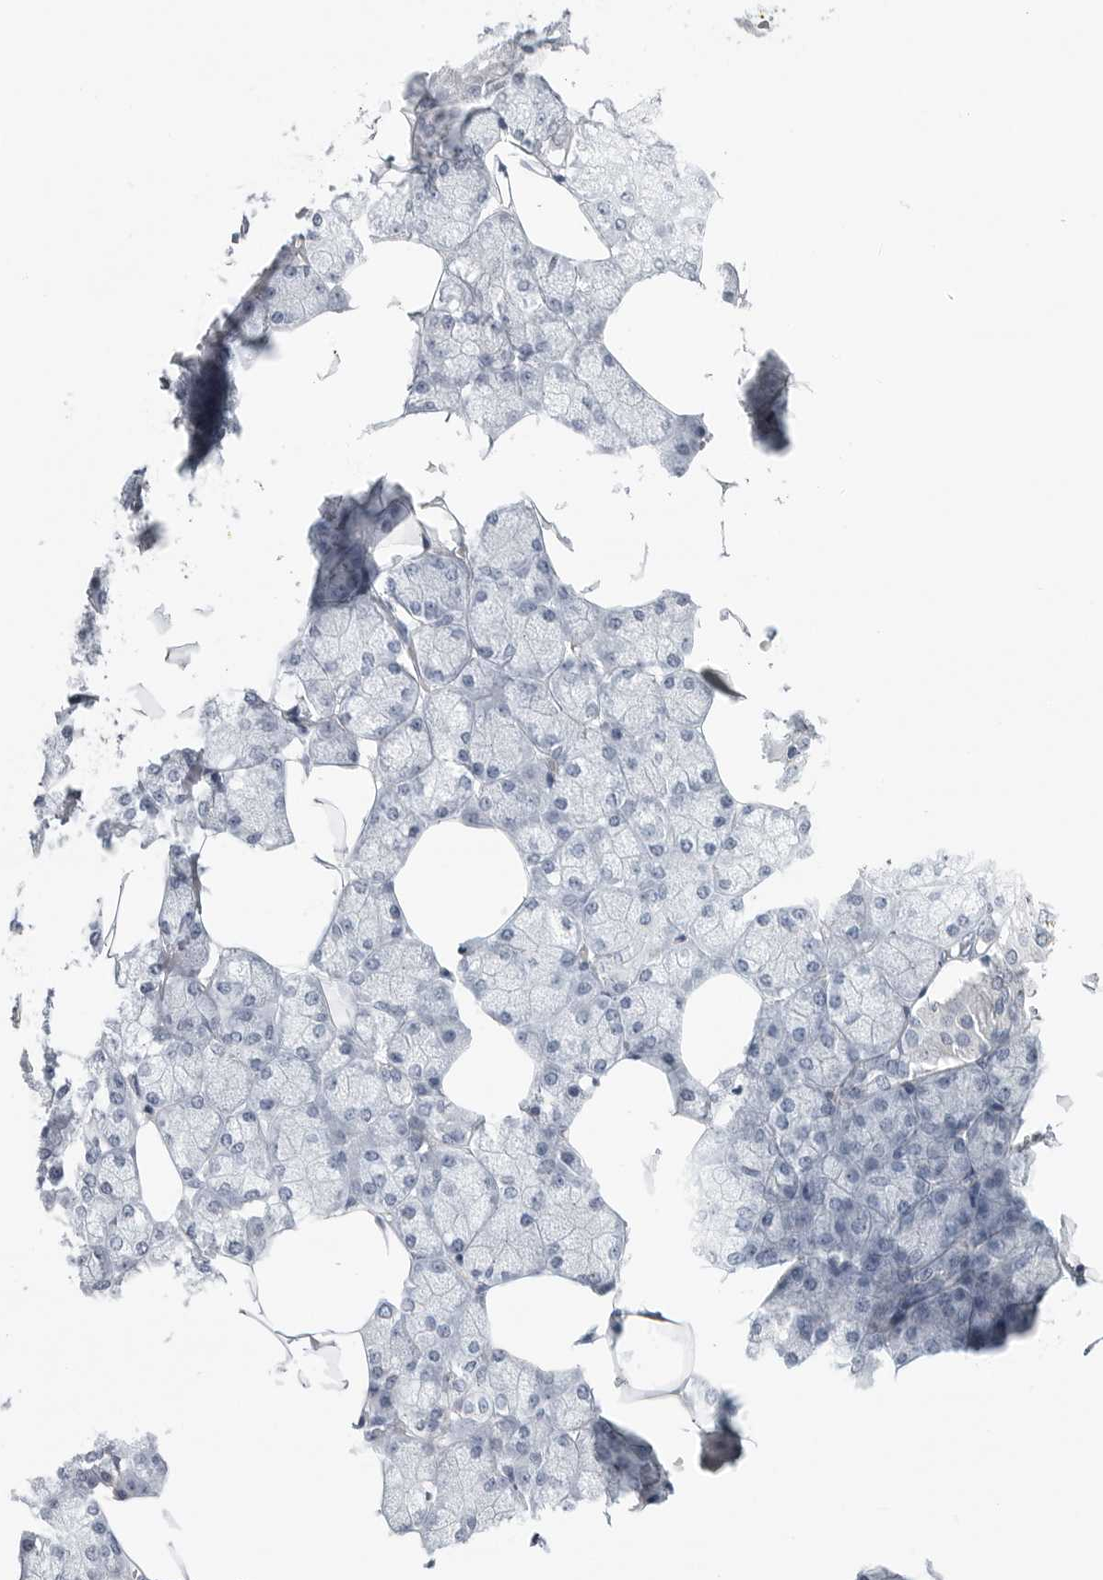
{"staining": {"intensity": "negative", "quantity": "none", "location": "none"}, "tissue": "salivary gland", "cell_type": "Glandular cells", "image_type": "normal", "snomed": [{"axis": "morphology", "description": "Normal tissue, NOS"}, {"axis": "topography", "description": "Salivary gland"}], "caption": "Immunohistochemical staining of unremarkable salivary gland exhibits no significant staining in glandular cells.", "gene": "AMPD1", "patient": {"sex": "male", "age": 62}}